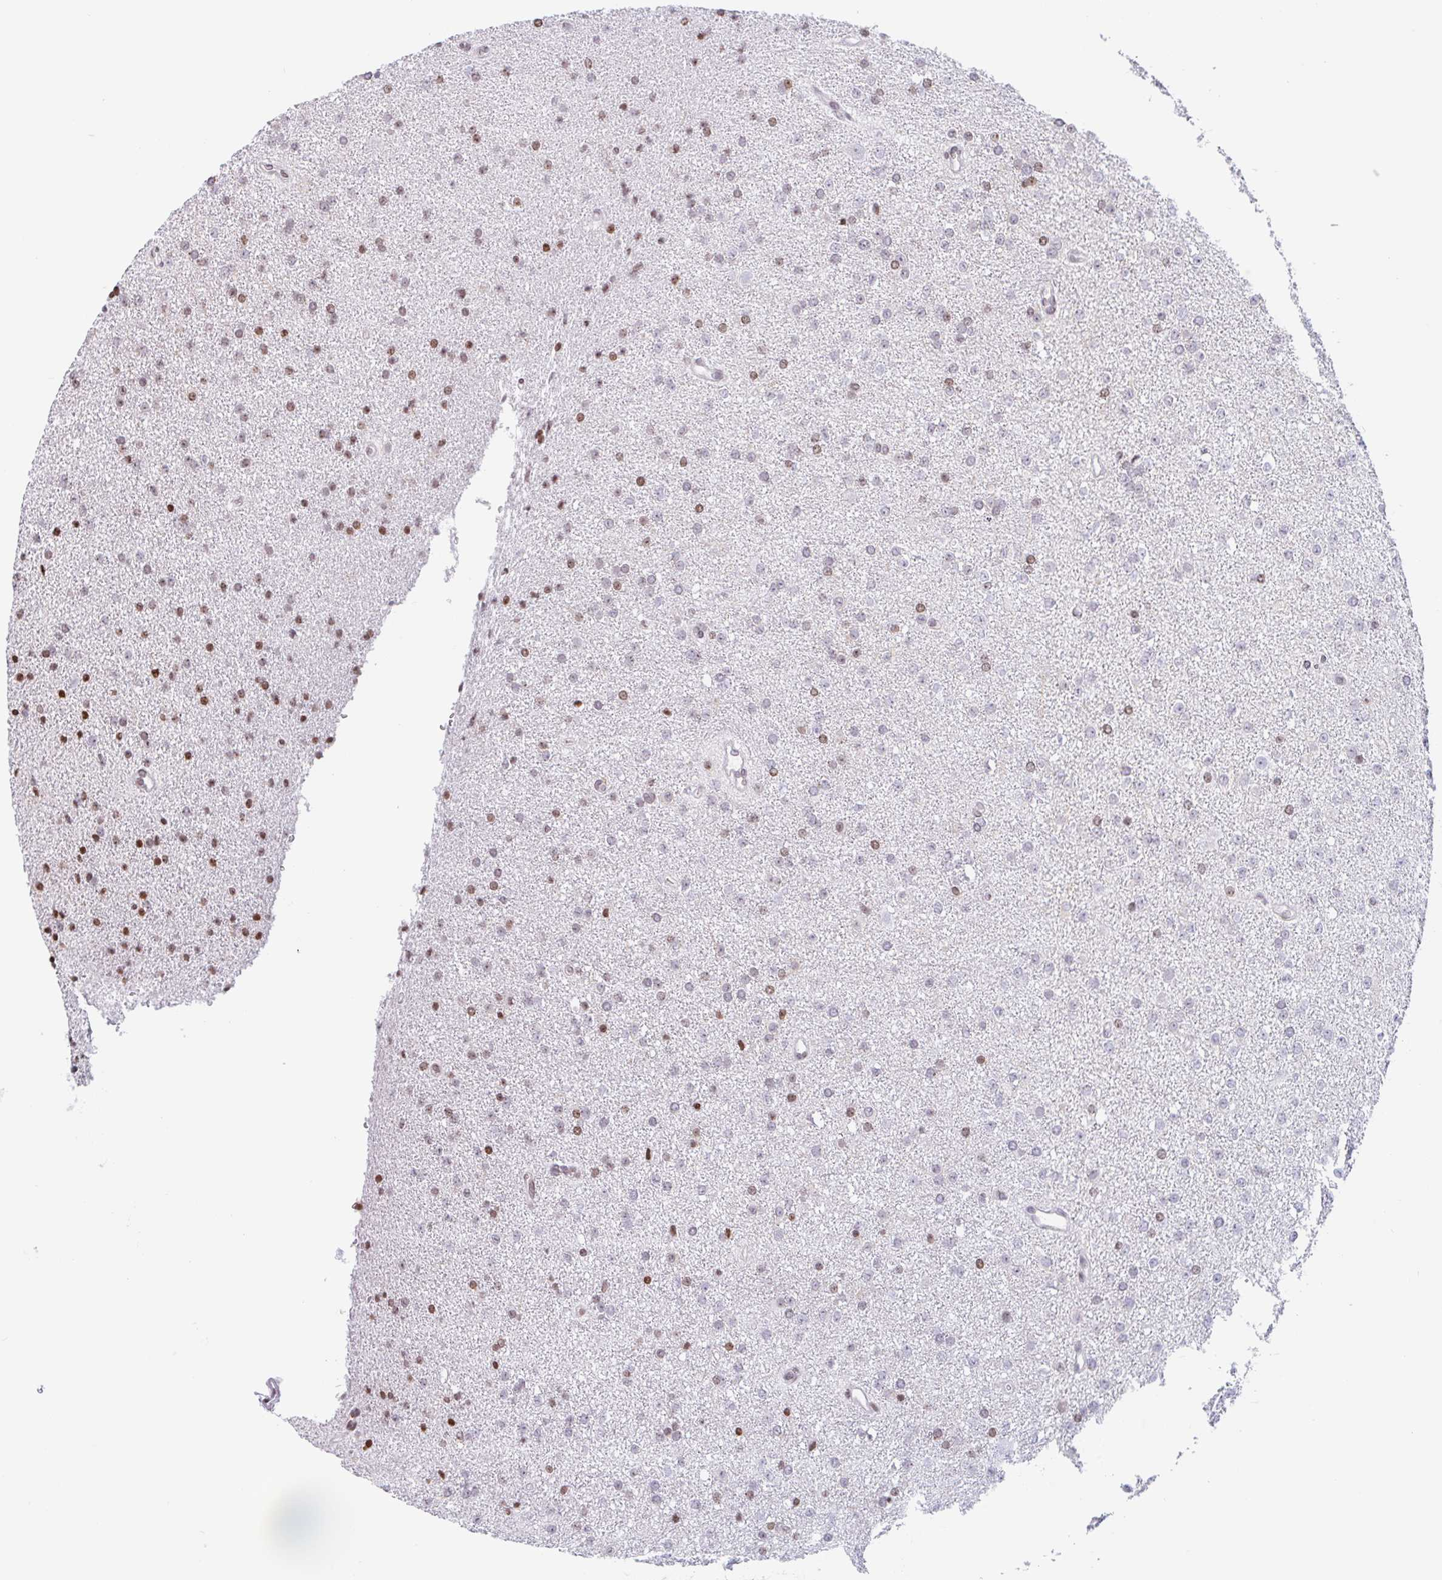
{"staining": {"intensity": "moderate", "quantity": "<25%", "location": "nuclear"}, "tissue": "glioma", "cell_type": "Tumor cells", "image_type": "cancer", "snomed": [{"axis": "morphology", "description": "Glioma, malignant, Low grade"}, {"axis": "topography", "description": "Brain"}], "caption": "Immunohistochemistry (IHC) (DAB) staining of malignant glioma (low-grade) reveals moderate nuclear protein expression in about <25% of tumor cells. The staining was performed using DAB to visualize the protein expression in brown, while the nuclei were stained in blue with hematoxylin (Magnification: 20x).", "gene": "NOL6", "patient": {"sex": "female", "age": 34}}